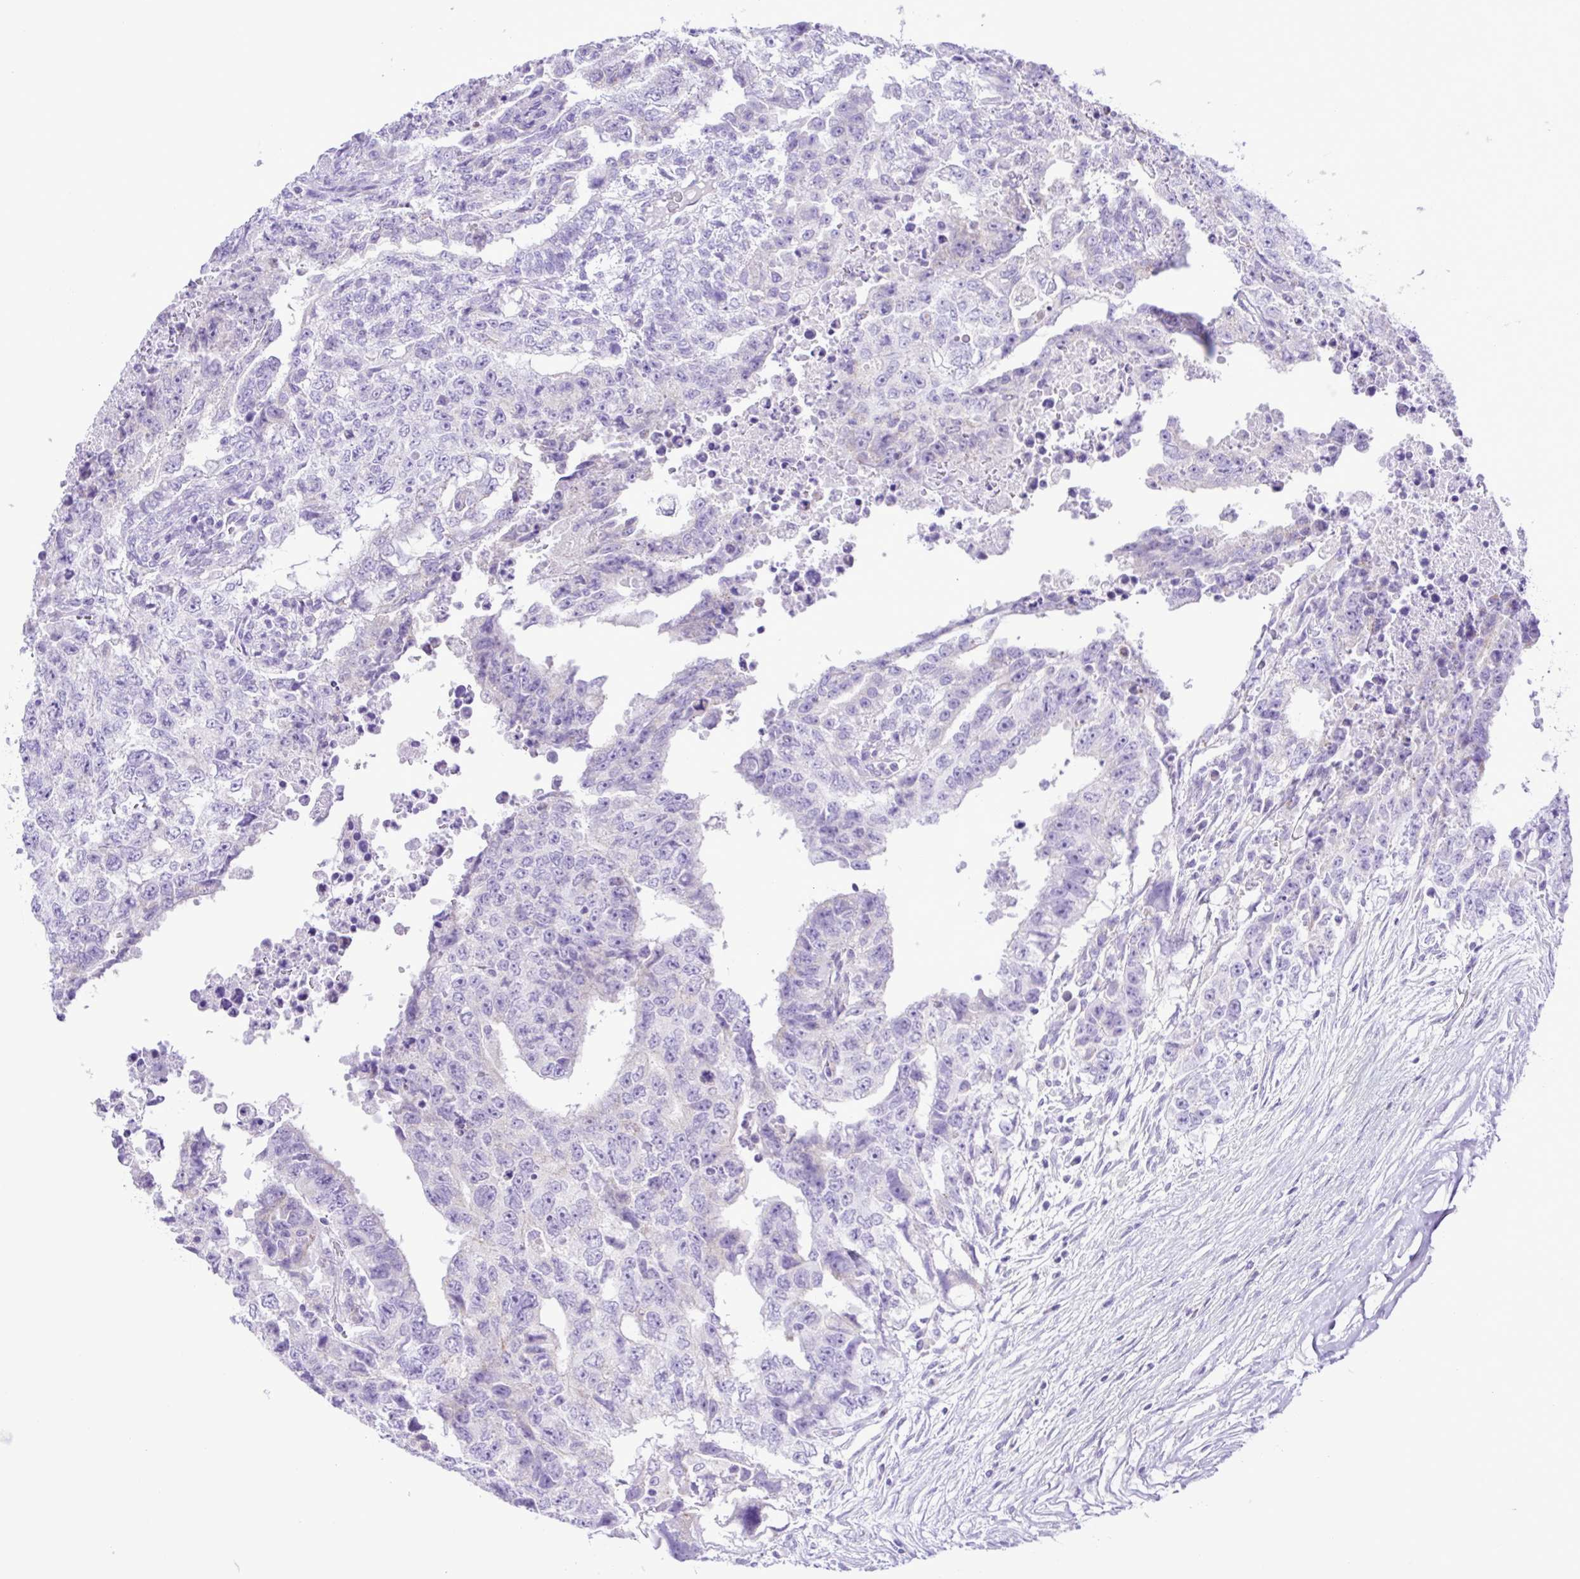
{"staining": {"intensity": "negative", "quantity": "none", "location": "none"}, "tissue": "testis cancer", "cell_type": "Tumor cells", "image_type": "cancer", "snomed": [{"axis": "morphology", "description": "Carcinoma, Embryonal, NOS"}, {"axis": "topography", "description": "Testis"}], "caption": "Immunohistochemical staining of testis cancer (embryonal carcinoma) displays no significant expression in tumor cells. (Stains: DAB (3,3'-diaminobenzidine) IHC with hematoxylin counter stain, Microscopy: brightfield microscopy at high magnification).", "gene": "SYT1", "patient": {"sex": "male", "age": 24}}